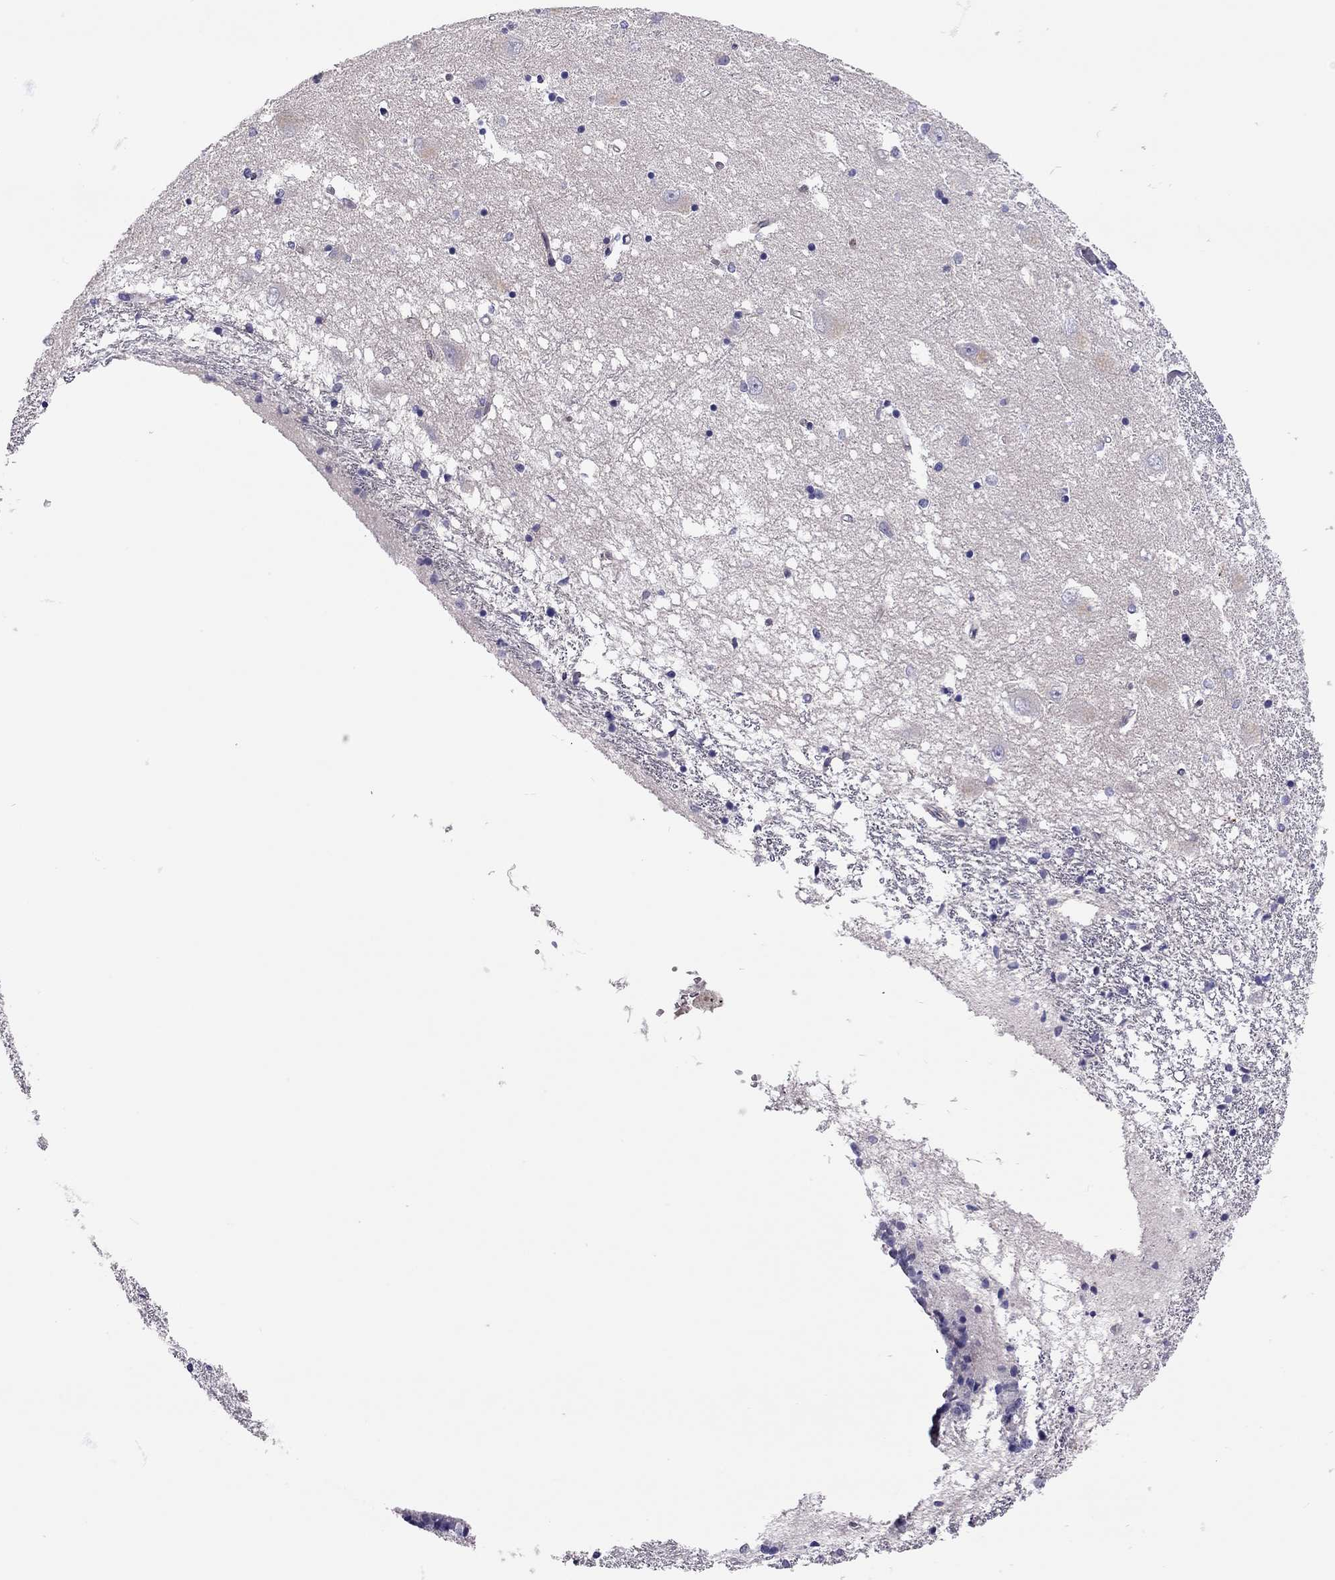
{"staining": {"intensity": "negative", "quantity": "none", "location": "none"}, "tissue": "caudate", "cell_type": "Glial cells", "image_type": "normal", "snomed": [{"axis": "morphology", "description": "Normal tissue, NOS"}, {"axis": "topography", "description": "Lateral ventricle wall"}], "caption": "IHC micrograph of benign caudate stained for a protein (brown), which displays no positivity in glial cells. (Brightfield microscopy of DAB immunohistochemistry (IHC) at high magnification).", "gene": "SCARB1", "patient": {"sex": "female", "age": 71}}